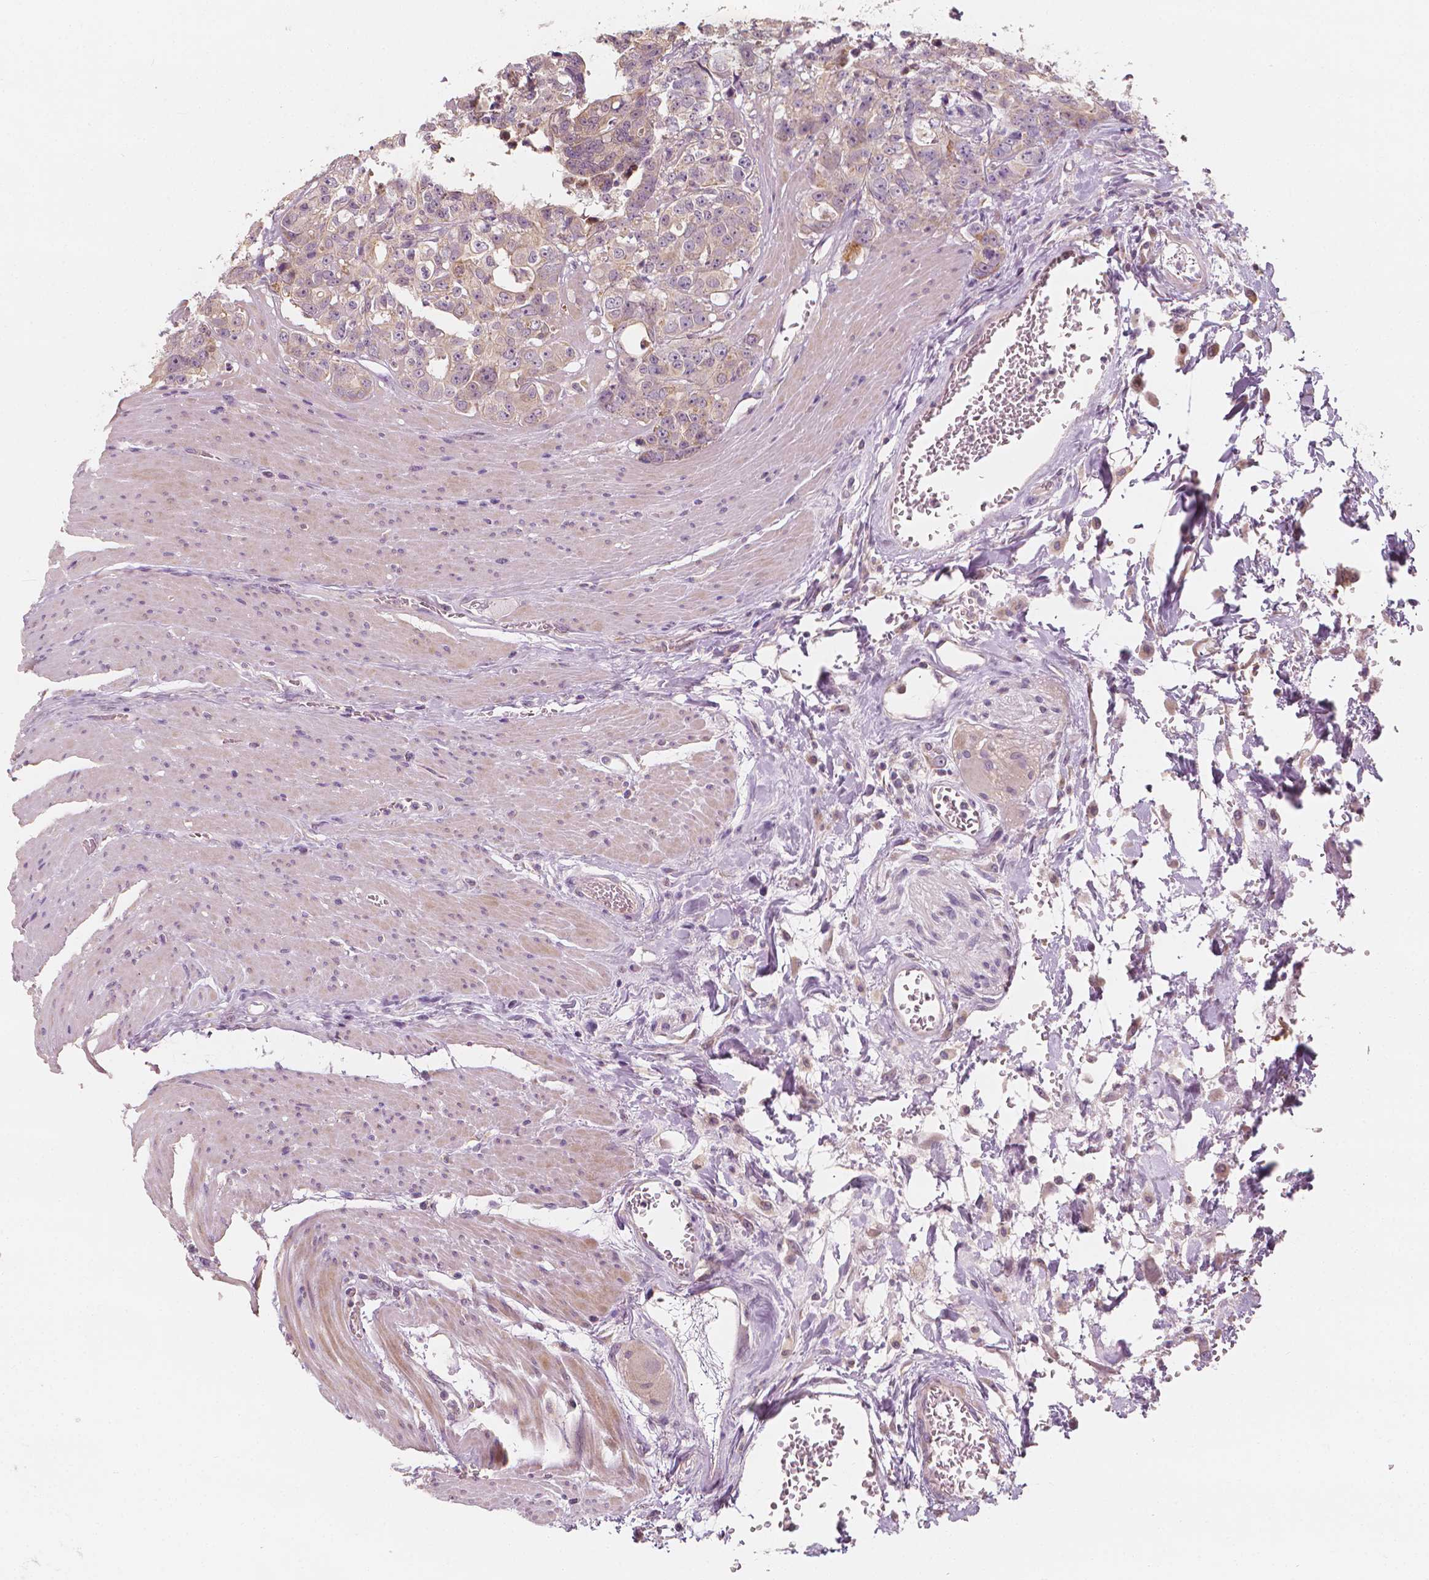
{"staining": {"intensity": "negative", "quantity": "none", "location": "none"}, "tissue": "colorectal cancer", "cell_type": "Tumor cells", "image_type": "cancer", "snomed": [{"axis": "morphology", "description": "Adenocarcinoma, NOS"}, {"axis": "topography", "description": "Rectum"}], "caption": "Adenocarcinoma (colorectal) stained for a protein using IHC demonstrates no expression tumor cells.", "gene": "SHPK", "patient": {"sex": "female", "age": 62}}